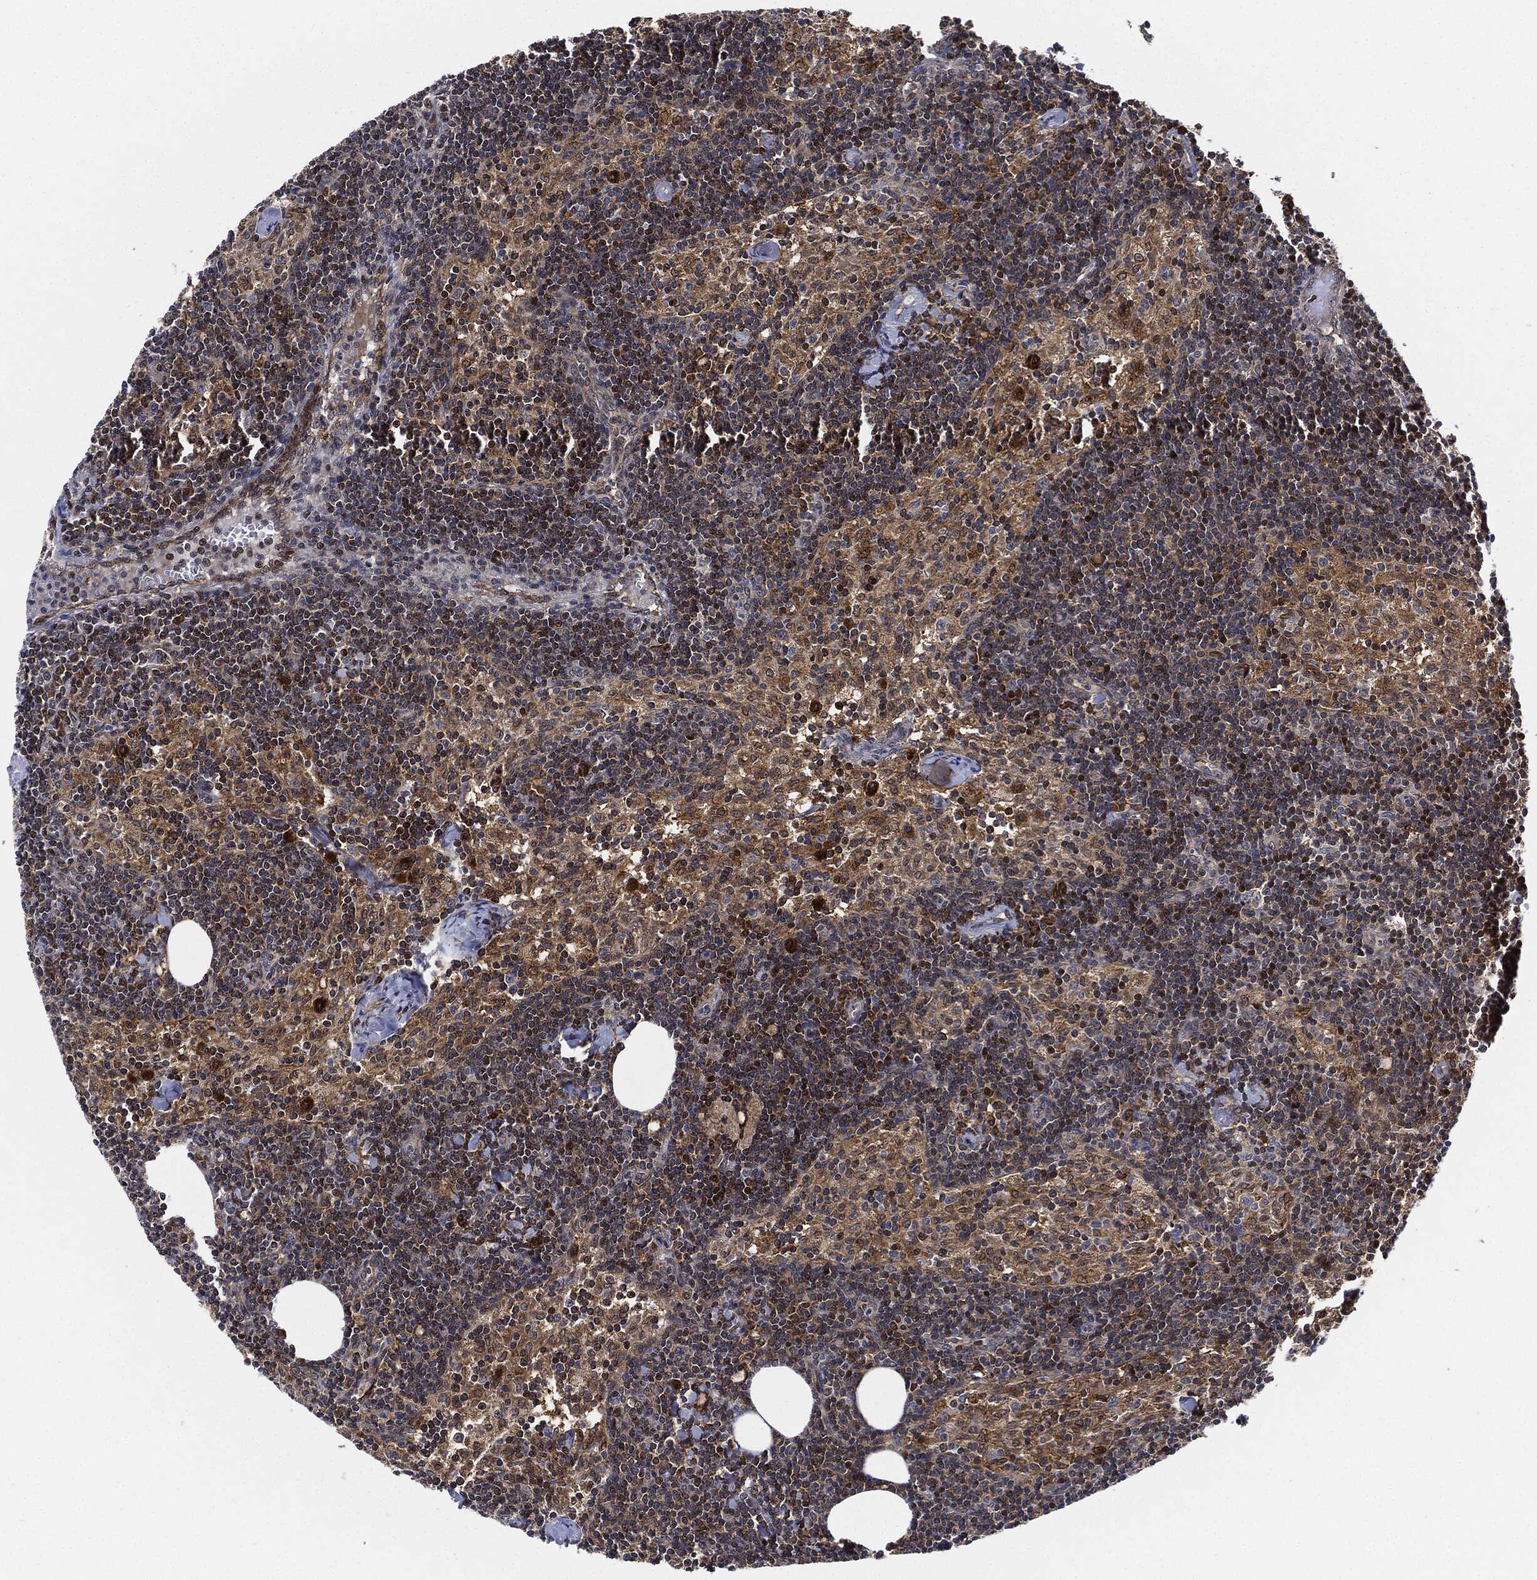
{"staining": {"intensity": "moderate", "quantity": ">75%", "location": "cytoplasmic/membranous"}, "tissue": "lymph node", "cell_type": "Non-germinal center cells", "image_type": "normal", "snomed": [{"axis": "morphology", "description": "Normal tissue, NOS"}, {"axis": "topography", "description": "Lymph node"}], "caption": "Immunohistochemistry (DAB (3,3'-diaminobenzidine)) staining of unremarkable lymph node demonstrates moderate cytoplasmic/membranous protein expression in approximately >75% of non-germinal center cells.", "gene": "RNASEL", "patient": {"sex": "female", "age": 51}}